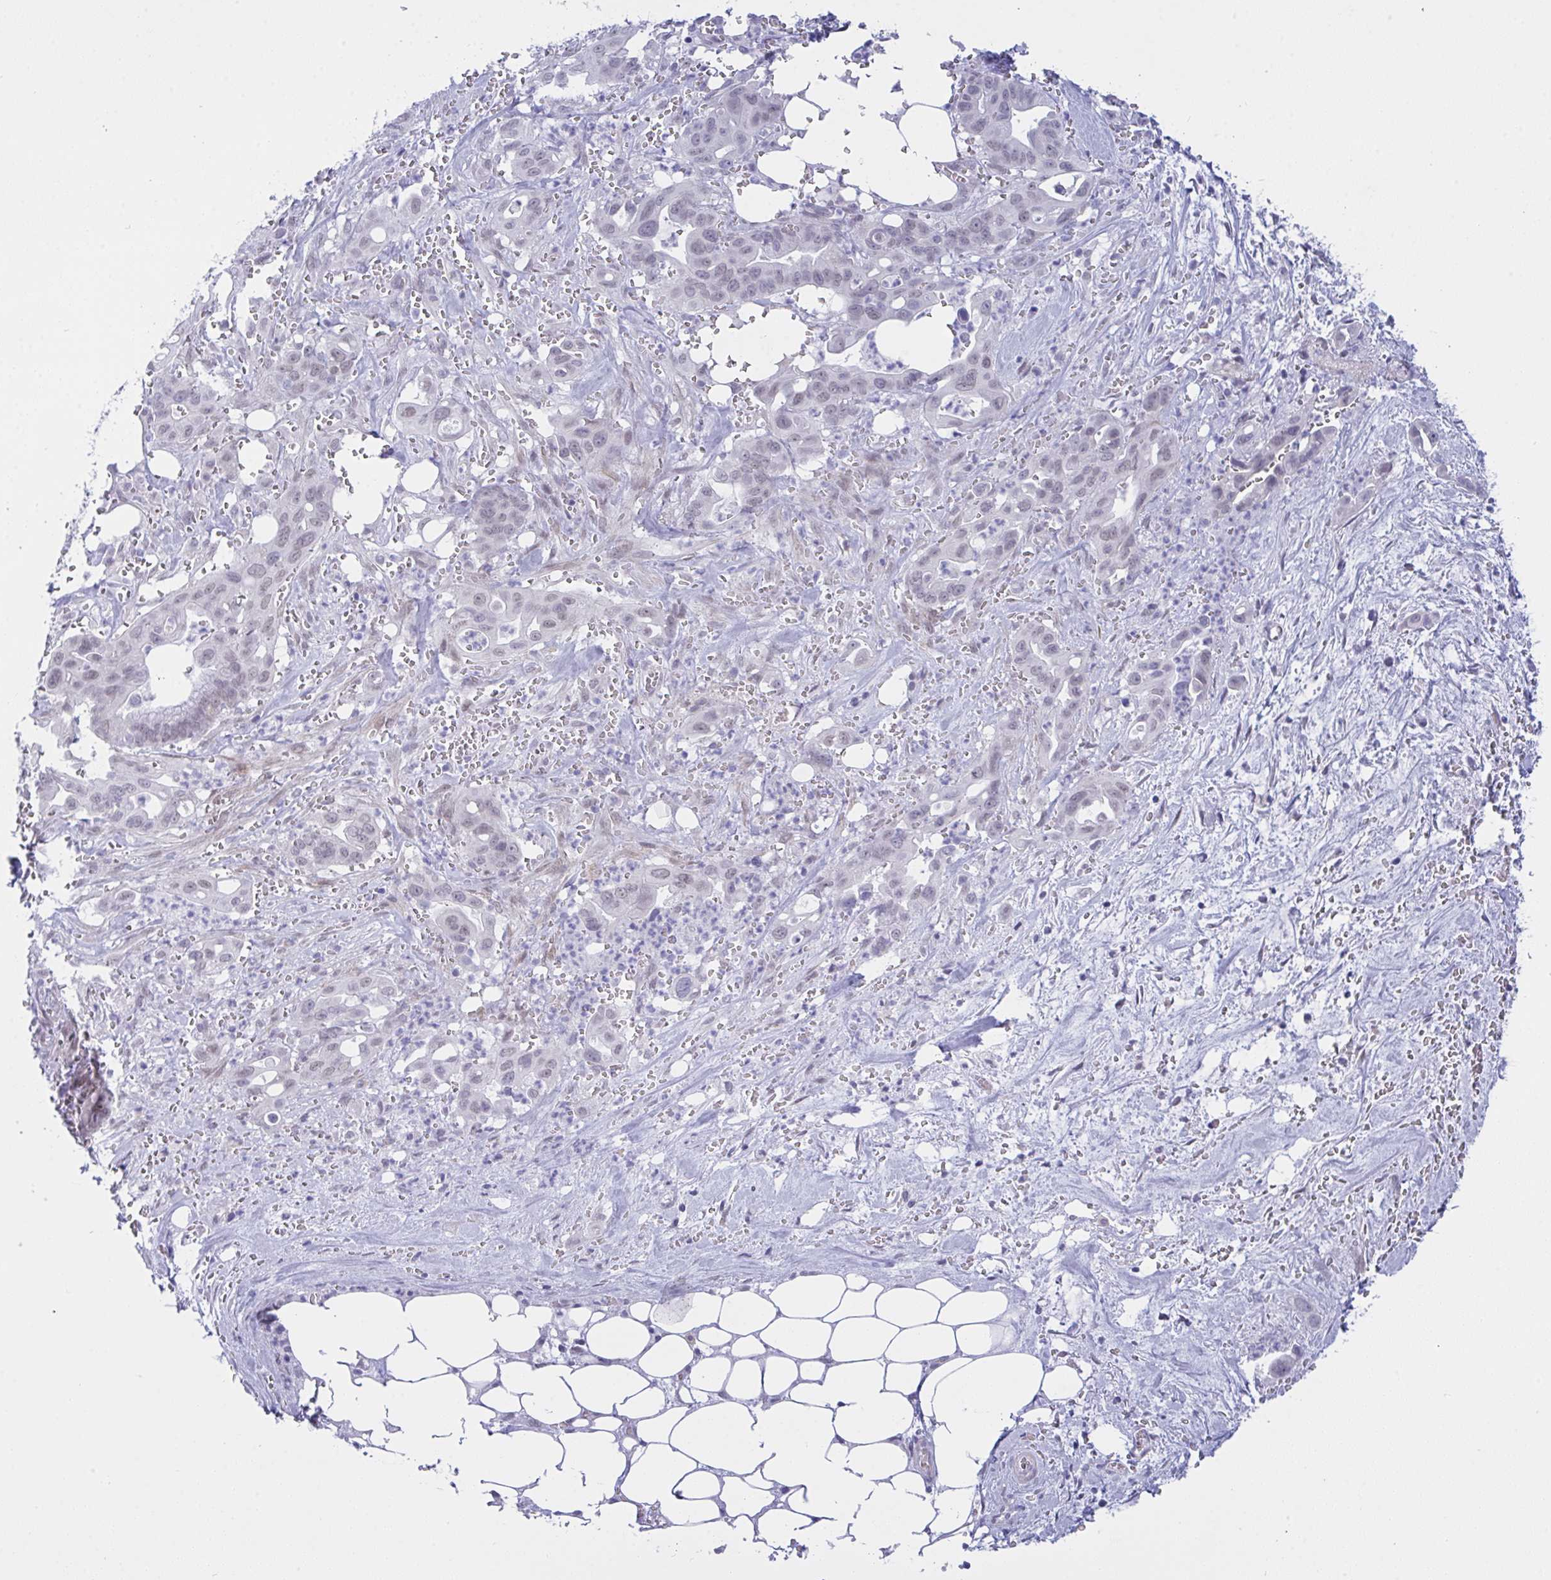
{"staining": {"intensity": "negative", "quantity": "none", "location": "none"}, "tissue": "pancreatic cancer", "cell_type": "Tumor cells", "image_type": "cancer", "snomed": [{"axis": "morphology", "description": "Adenocarcinoma, NOS"}, {"axis": "topography", "description": "Pancreas"}], "caption": "The image demonstrates no significant expression in tumor cells of pancreatic cancer. The staining is performed using DAB (3,3'-diaminobenzidine) brown chromogen with nuclei counter-stained in using hematoxylin.", "gene": "FBXL22", "patient": {"sex": "male", "age": 61}}